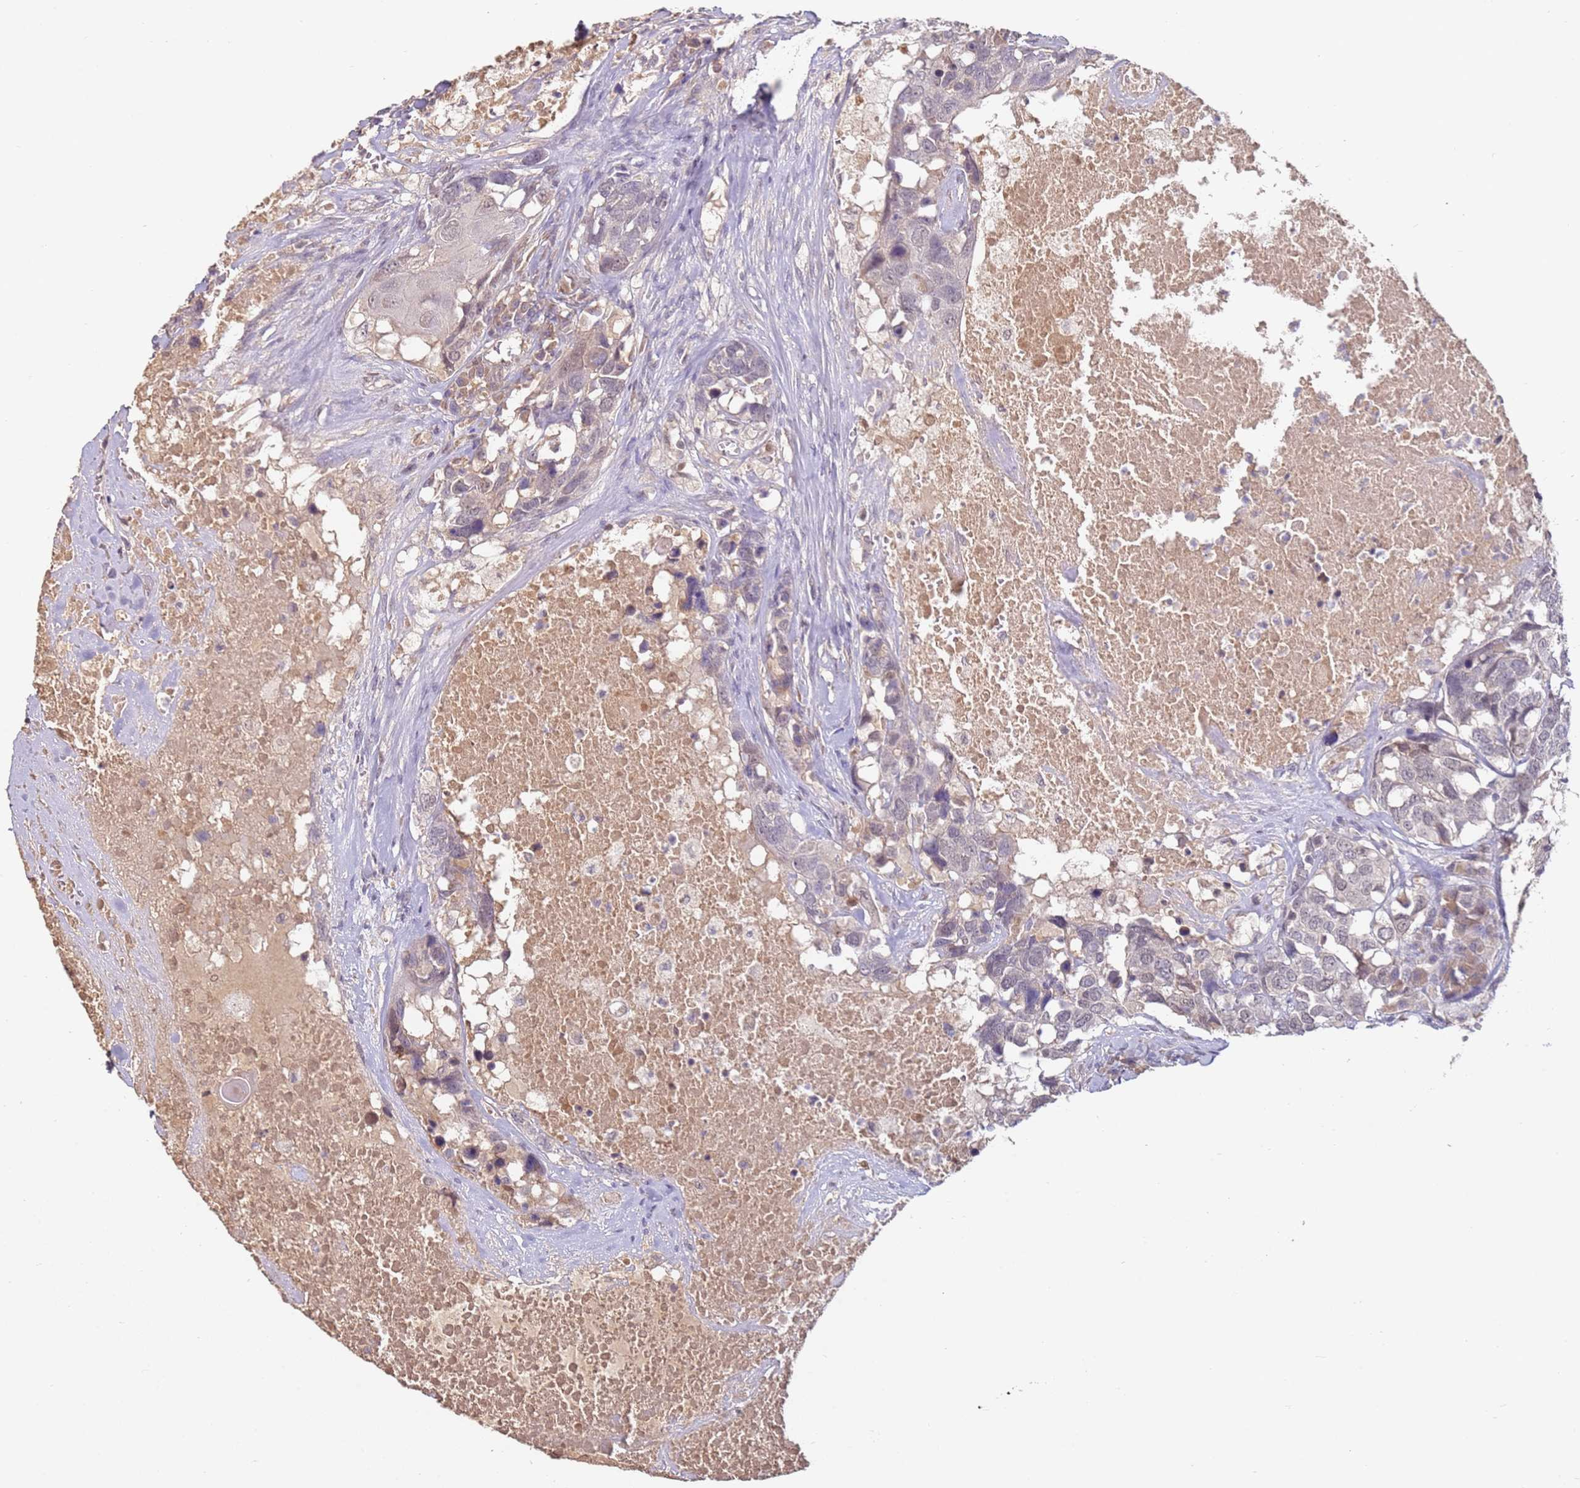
{"staining": {"intensity": "weak", "quantity": "25%-75%", "location": "nuclear"}, "tissue": "head and neck cancer", "cell_type": "Tumor cells", "image_type": "cancer", "snomed": [{"axis": "morphology", "description": "Squamous cell carcinoma, NOS"}, {"axis": "topography", "description": "Head-Neck"}], "caption": "This is a micrograph of IHC staining of head and neck squamous cell carcinoma, which shows weak positivity in the nuclear of tumor cells.", "gene": "WDR93", "patient": {"sex": "male", "age": 66}}